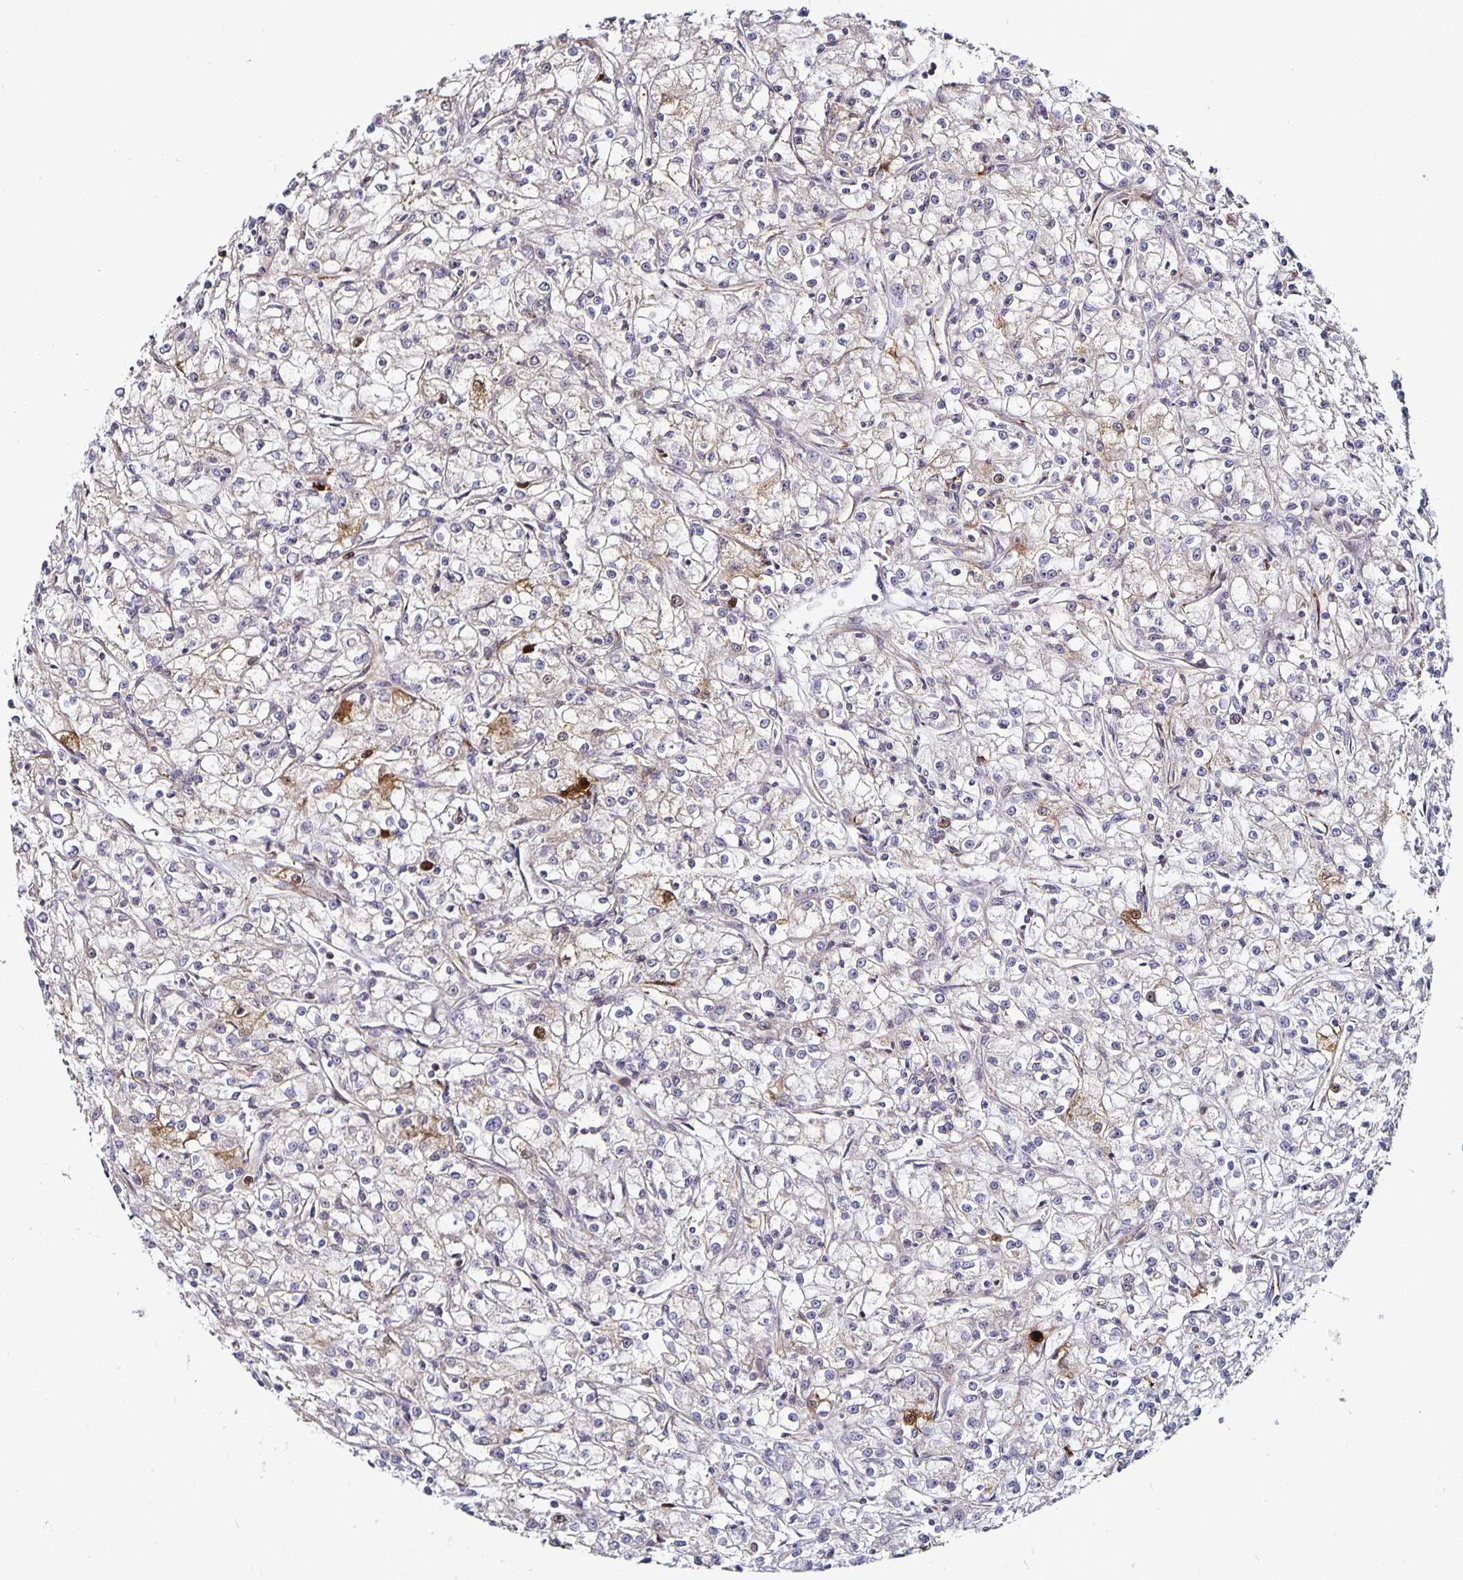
{"staining": {"intensity": "negative", "quantity": "none", "location": "none"}, "tissue": "renal cancer", "cell_type": "Tumor cells", "image_type": "cancer", "snomed": [{"axis": "morphology", "description": "Adenocarcinoma, NOS"}, {"axis": "topography", "description": "Kidney"}], "caption": "Immunohistochemistry image of renal cancer stained for a protein (brown), which demonstrates no expression in tumor cells.", "gene": "ANLN", "patient": {"sex": "female", "age": 59}}